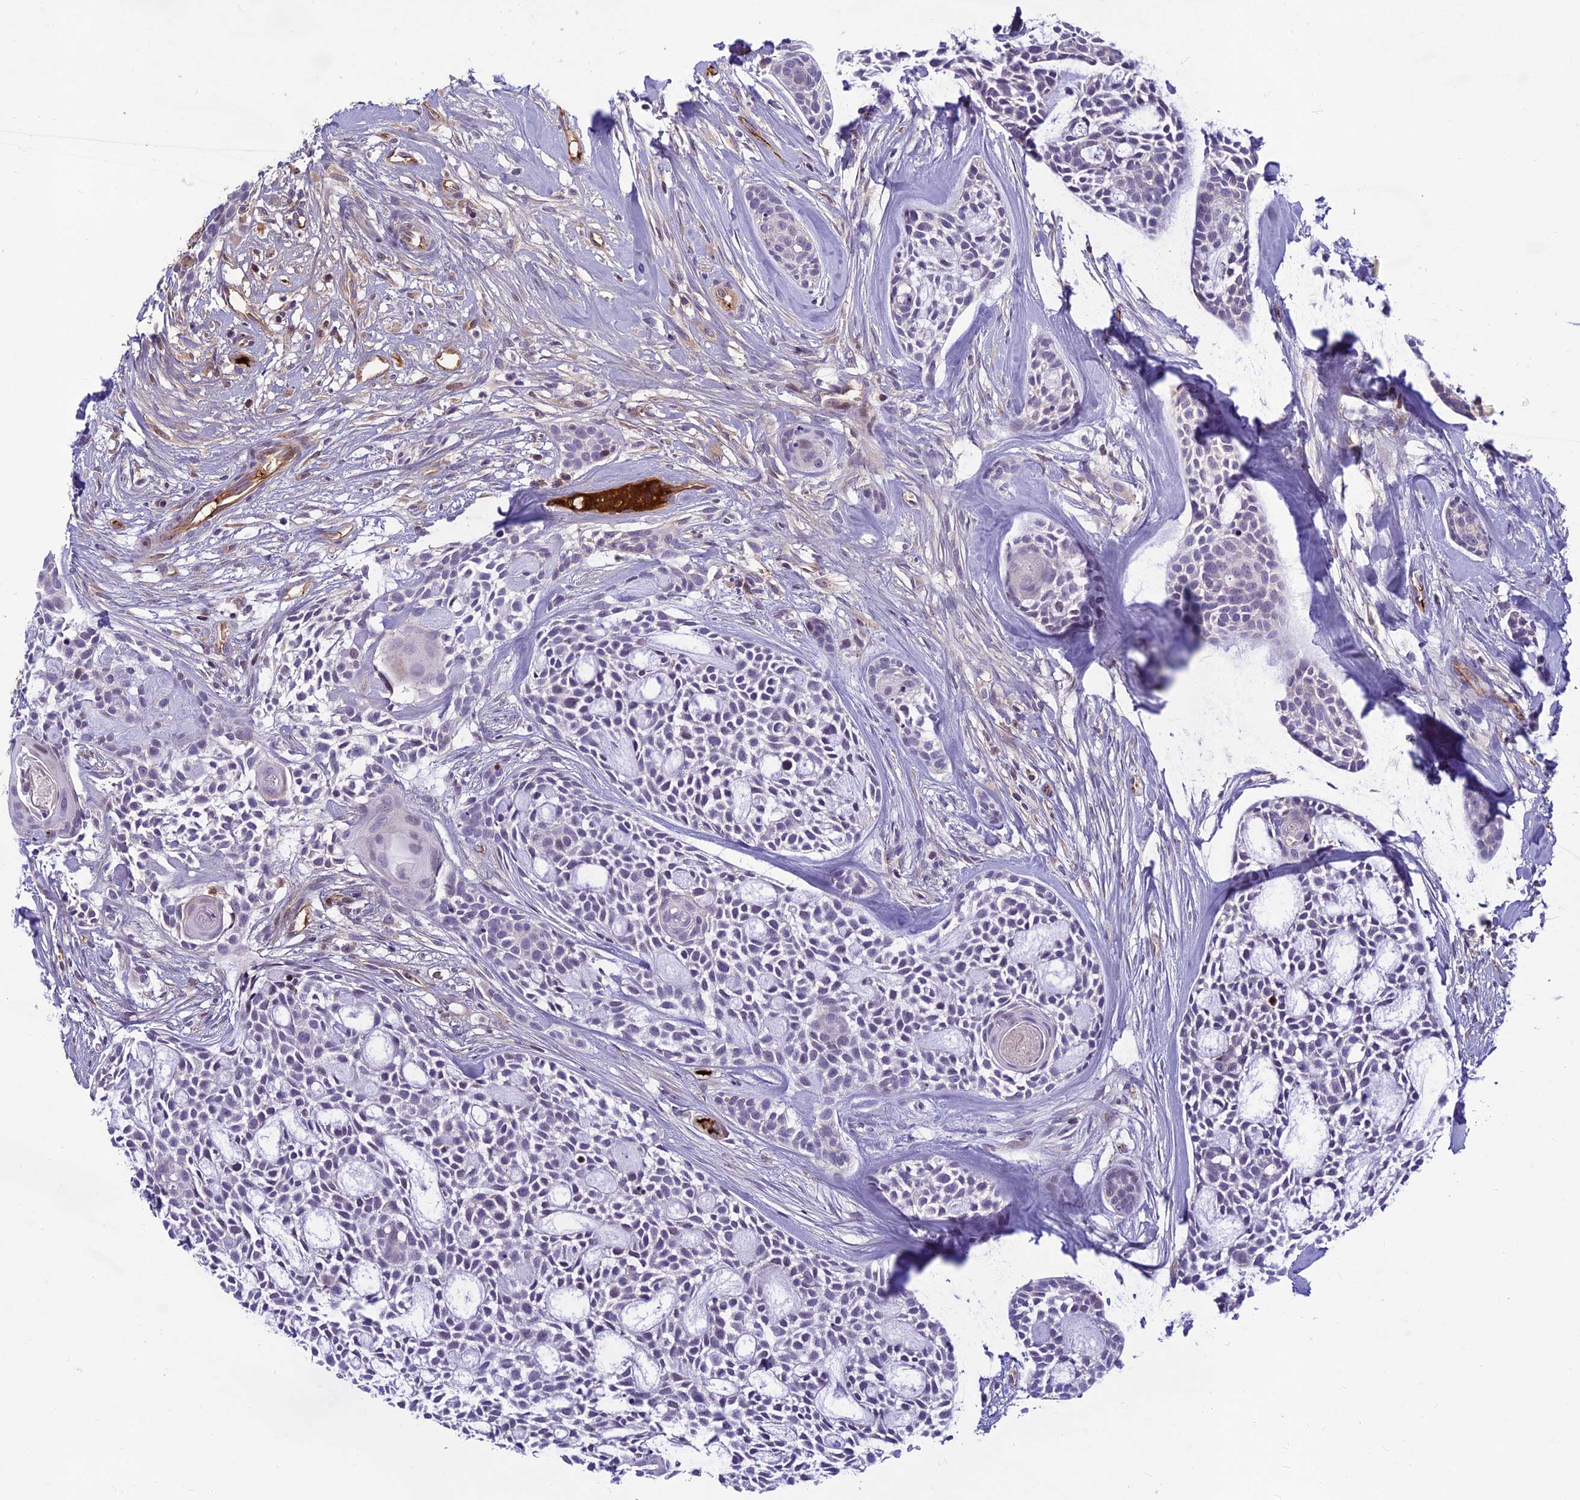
{"staining": {"intensity": "negative", "quantity": "none", "location": "none"}, "tissue": "head and neck cancer", "cell_type": "Tumor cells", "image_type": "cancer", "snomed": [{"axis": "morphology", "description": "Adenocarcinoma, NOS"}, {"axis": "topography", "description": "Subcutis"}, {"axis": "topography", "description": "Head-Neck"}], "caption": "Tumor cells are negative for brown protein staining in adenocarcinoma (head and neck). (Stains: DAB immunohistochemistry with hematoxylin counter stain, Microscopy: brightfield microscopy at high magnification).", "gene": "CLEC11A", "patient": {"sex": "female", "age": 73}}